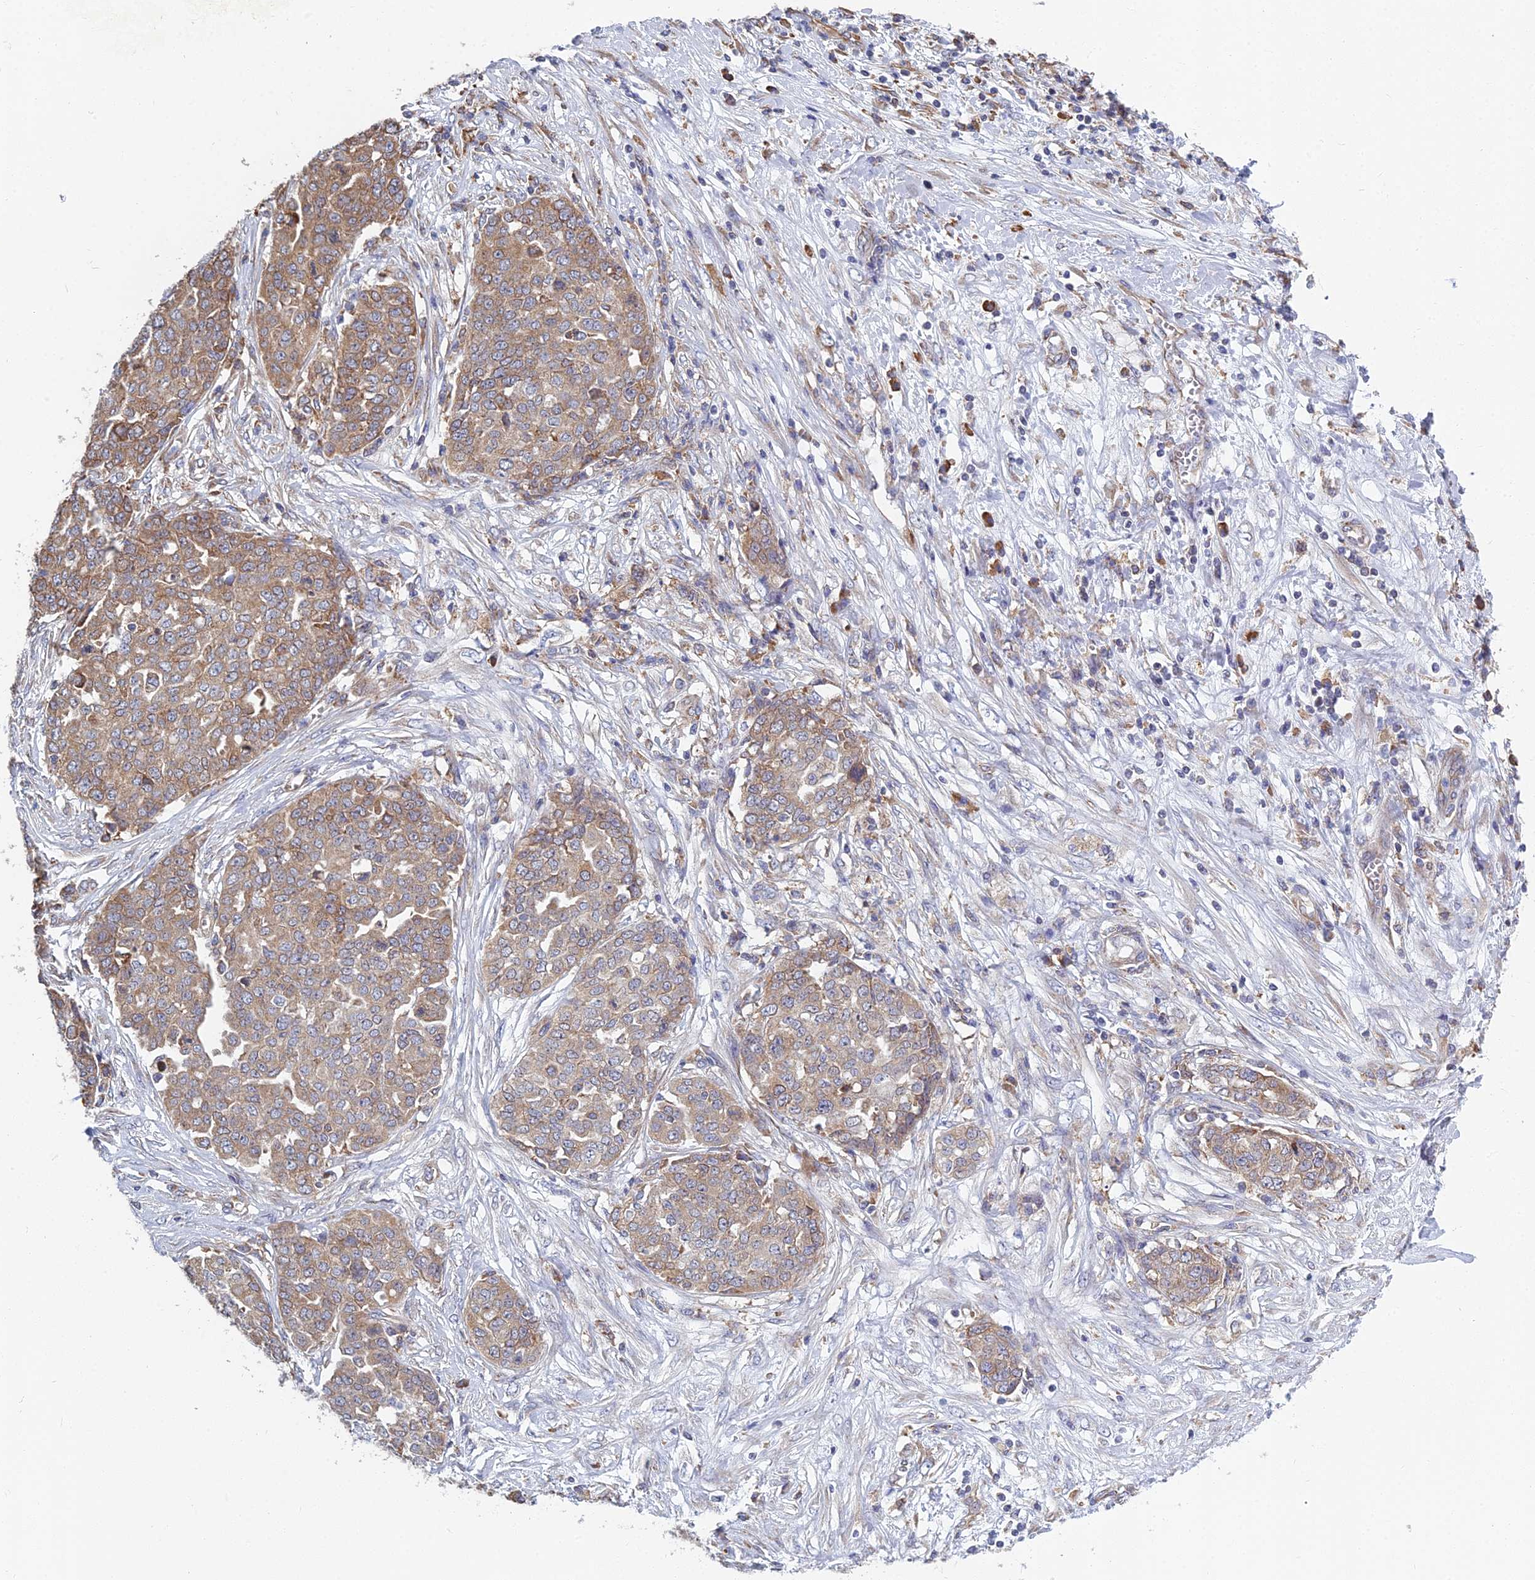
{"staining": {"intensity": "moderate", "quantity": ">75%", "location": "cytoplasmic/membranous"}, "tissue": "ovarian cancer", "cell_type": "Tumor cells", "image_type": "cancer", "snomed": [{"axis": "morphology", "description": "Cystadenocarcinoma, serous, NOS"}, {"axis": "topography", "description": "Soft tissue"}, {"axis": "topography", "description": "Ovary"}], "caption": "An image of ovarian cancer (serous cystadenocarcinoma) stained for a protein reveals moderate cytoplasmic/membranous brown staining in tumor cells.", "gene": "KIAA1143", "patient": {"sex": "female", "age": 57}}